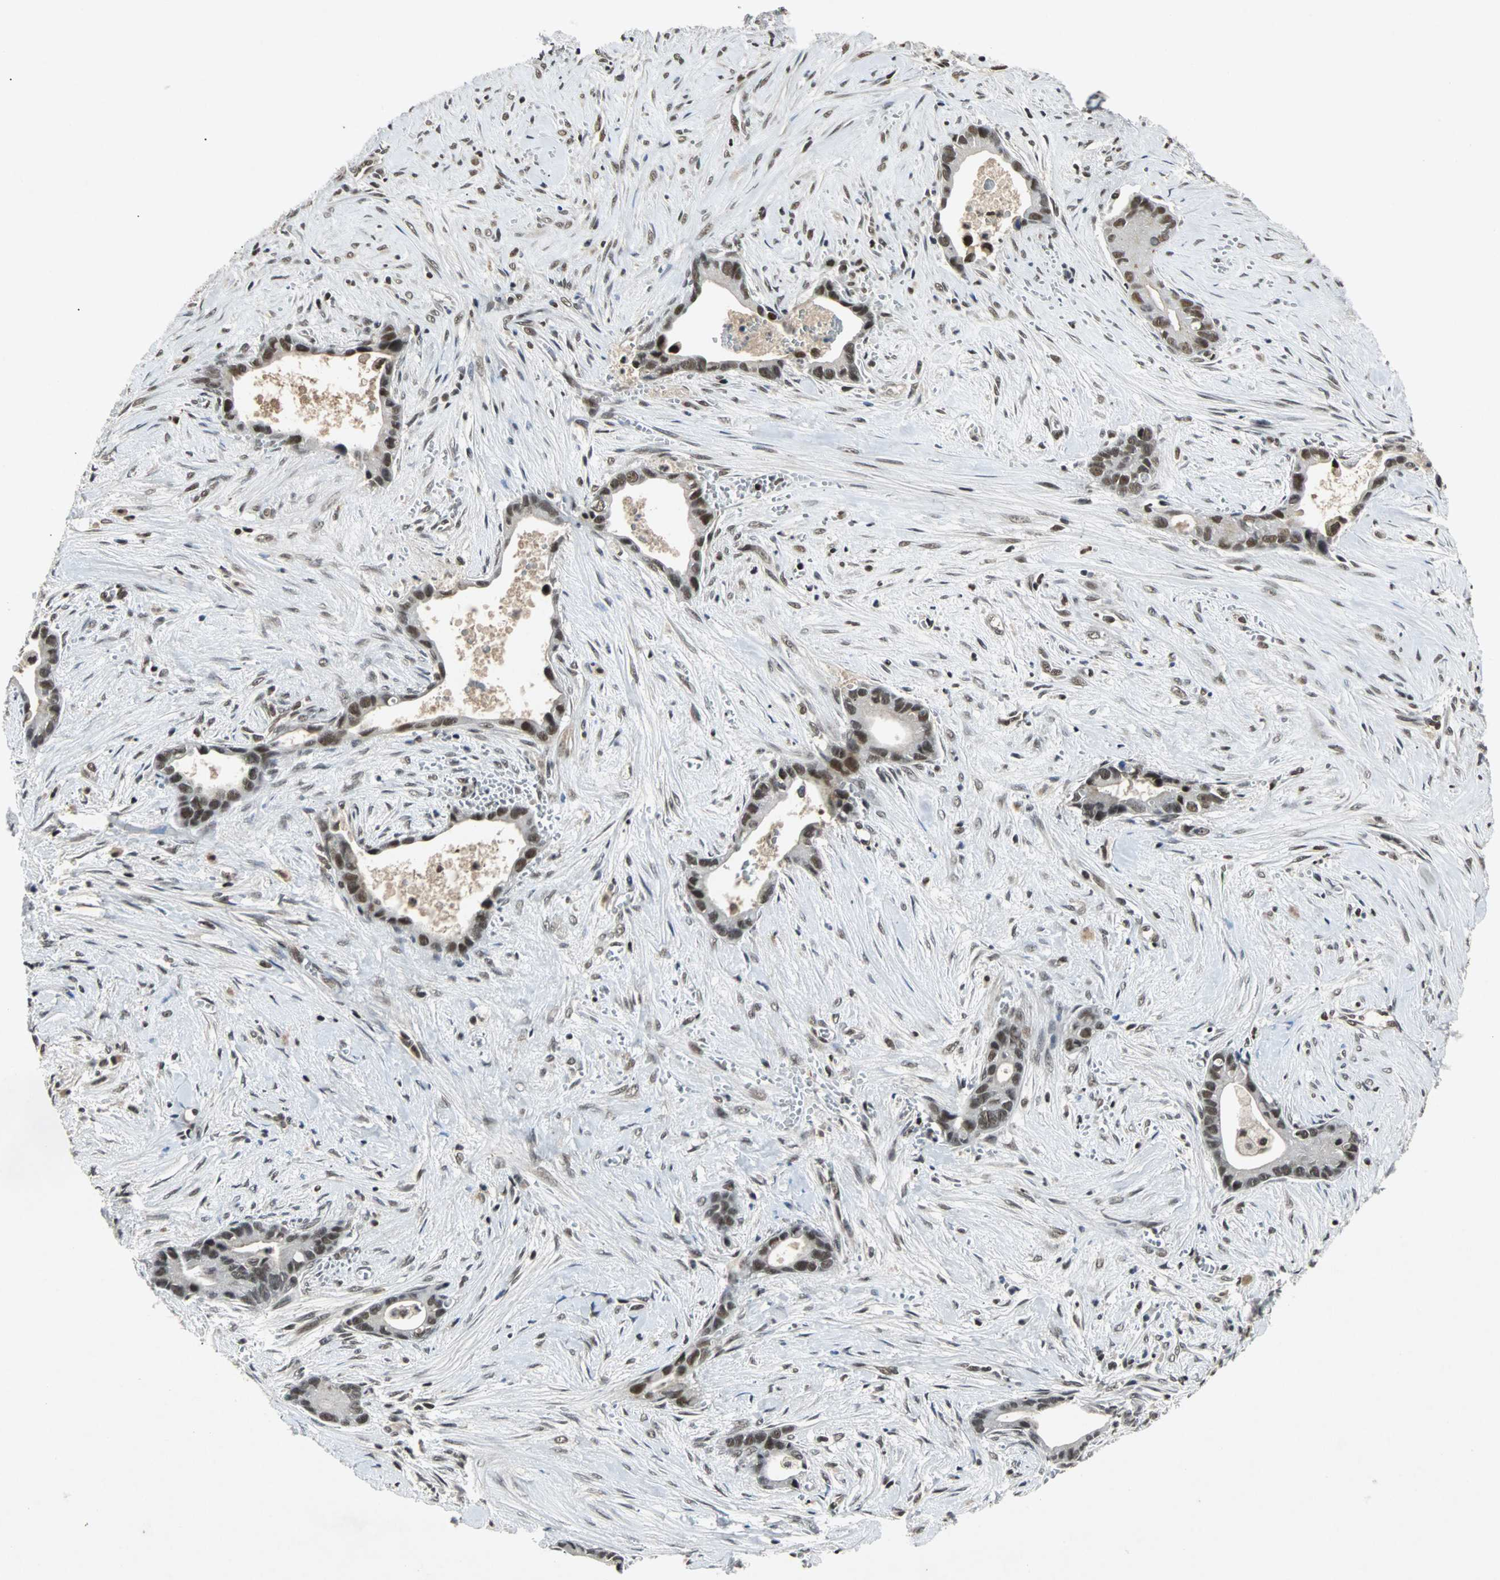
{"staining": {"intensity": "strong", "quantity": ">75%", "location": "nuclear"}, "tissue": "liver cancer", "cell_type": "Tumor cells", "image_type": "cancer", "snomed": [{"axis": "morphology", "description": "Cholangiocarcinoma"}, {"axis": "topography", "description": "Liver"}], "caption": "Protein expression analysis of liver cancer (cholangiocarcinoma) exhibits strong nuclear positivity in approximately >75% of tumor cells.", "gene": "TAF5", "patient": {"sex": "female", "age": 55}}